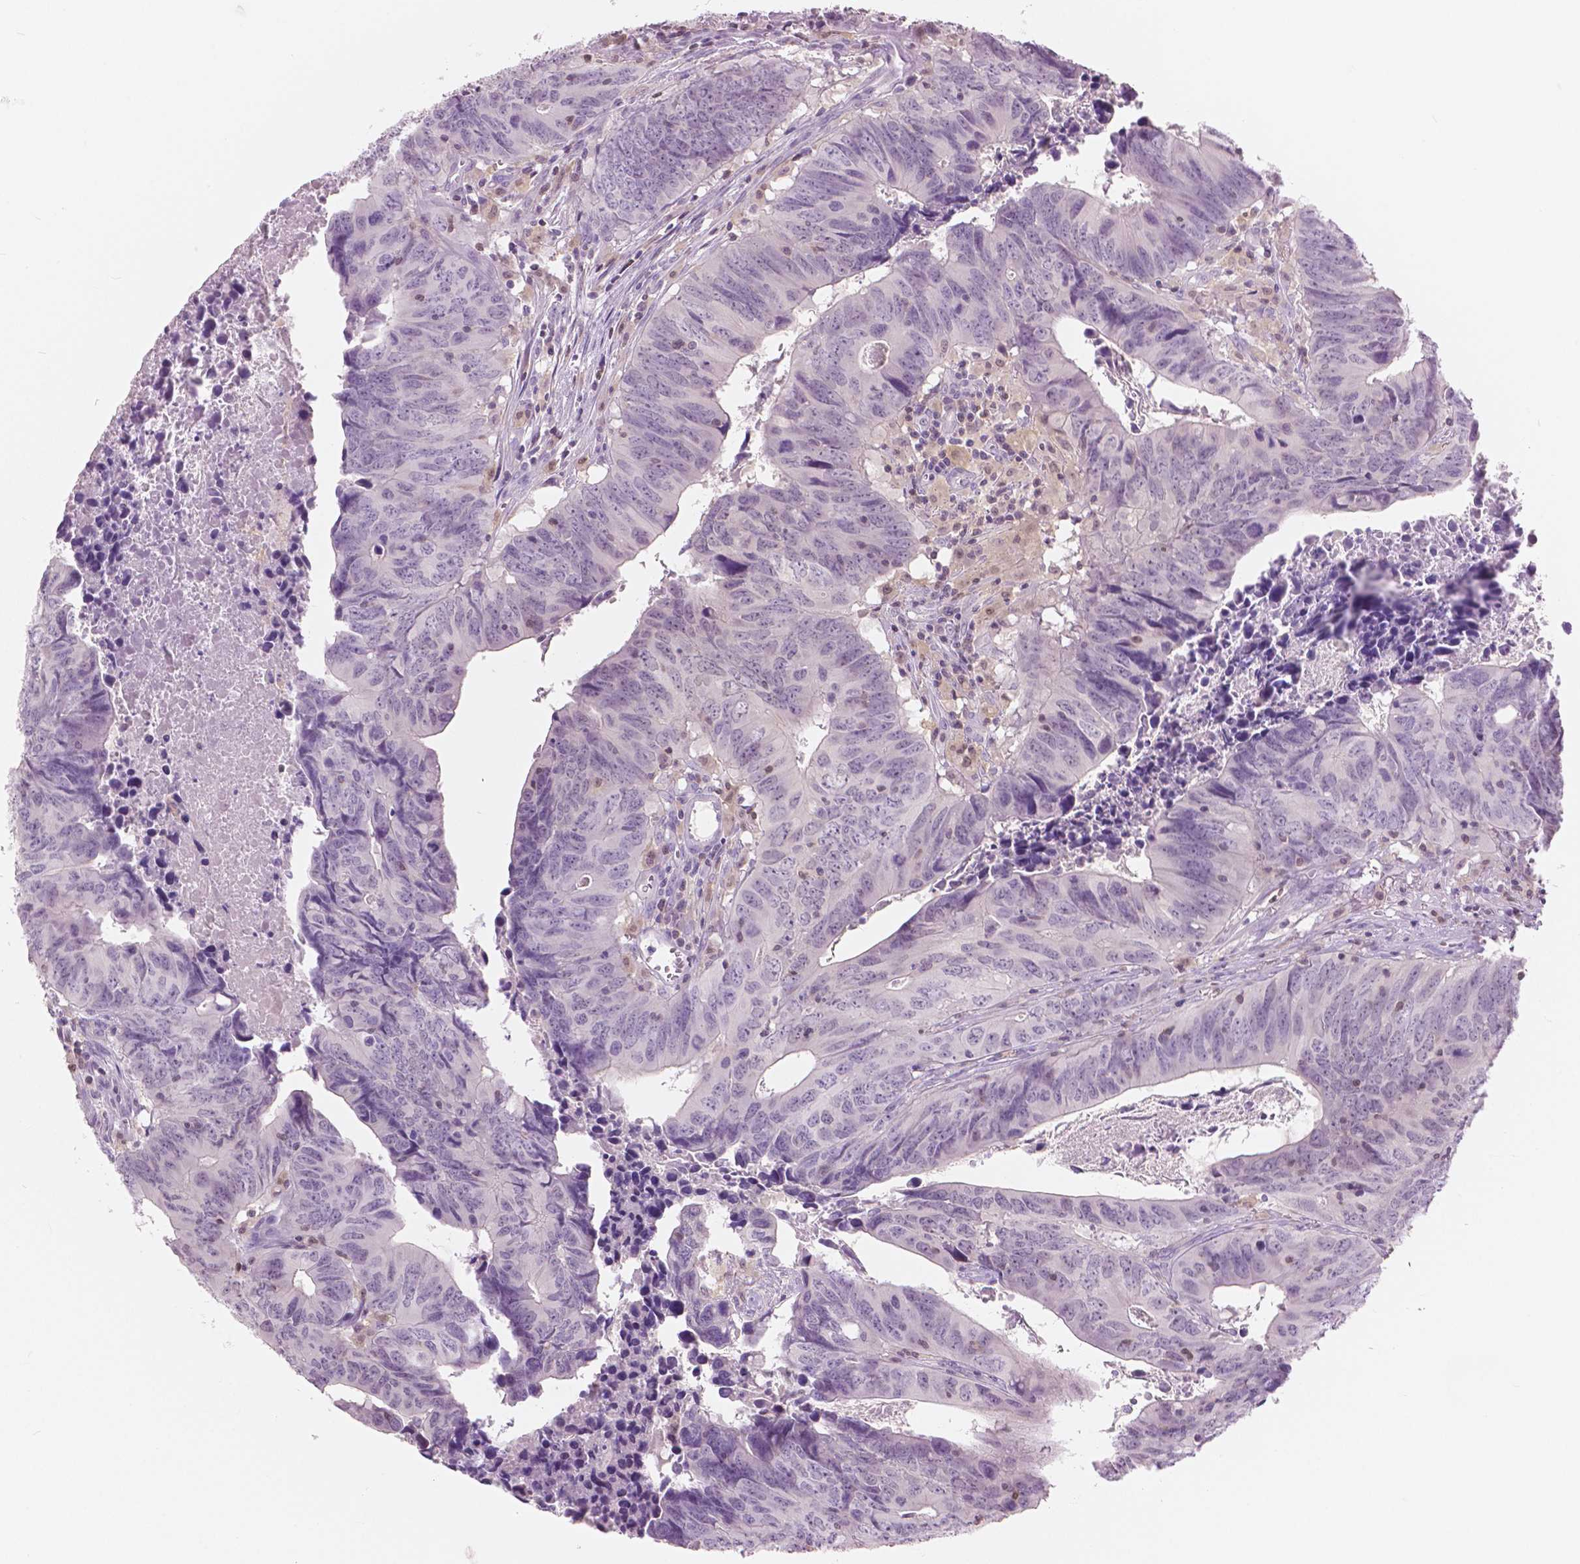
{"staining": {"intensity": "negative", "quantity": "none", "location": "none"}, "tissue": "colorectal cancer", "cell_type": "Tumor cells", "image_type": "cancer", "snomed": [{"axis": "morphology", "description": "Adenocarcinoma, NOS"}, {"axis": "topography", "description": "Colon"}], "caption": "There is no significant positivity in tumor cells of adenocarcinoma (colorectal). (IHC, brightfield microscopy, high magnification).", "gene": "GALM", "patient": {"sex": "female", "age": 82}}